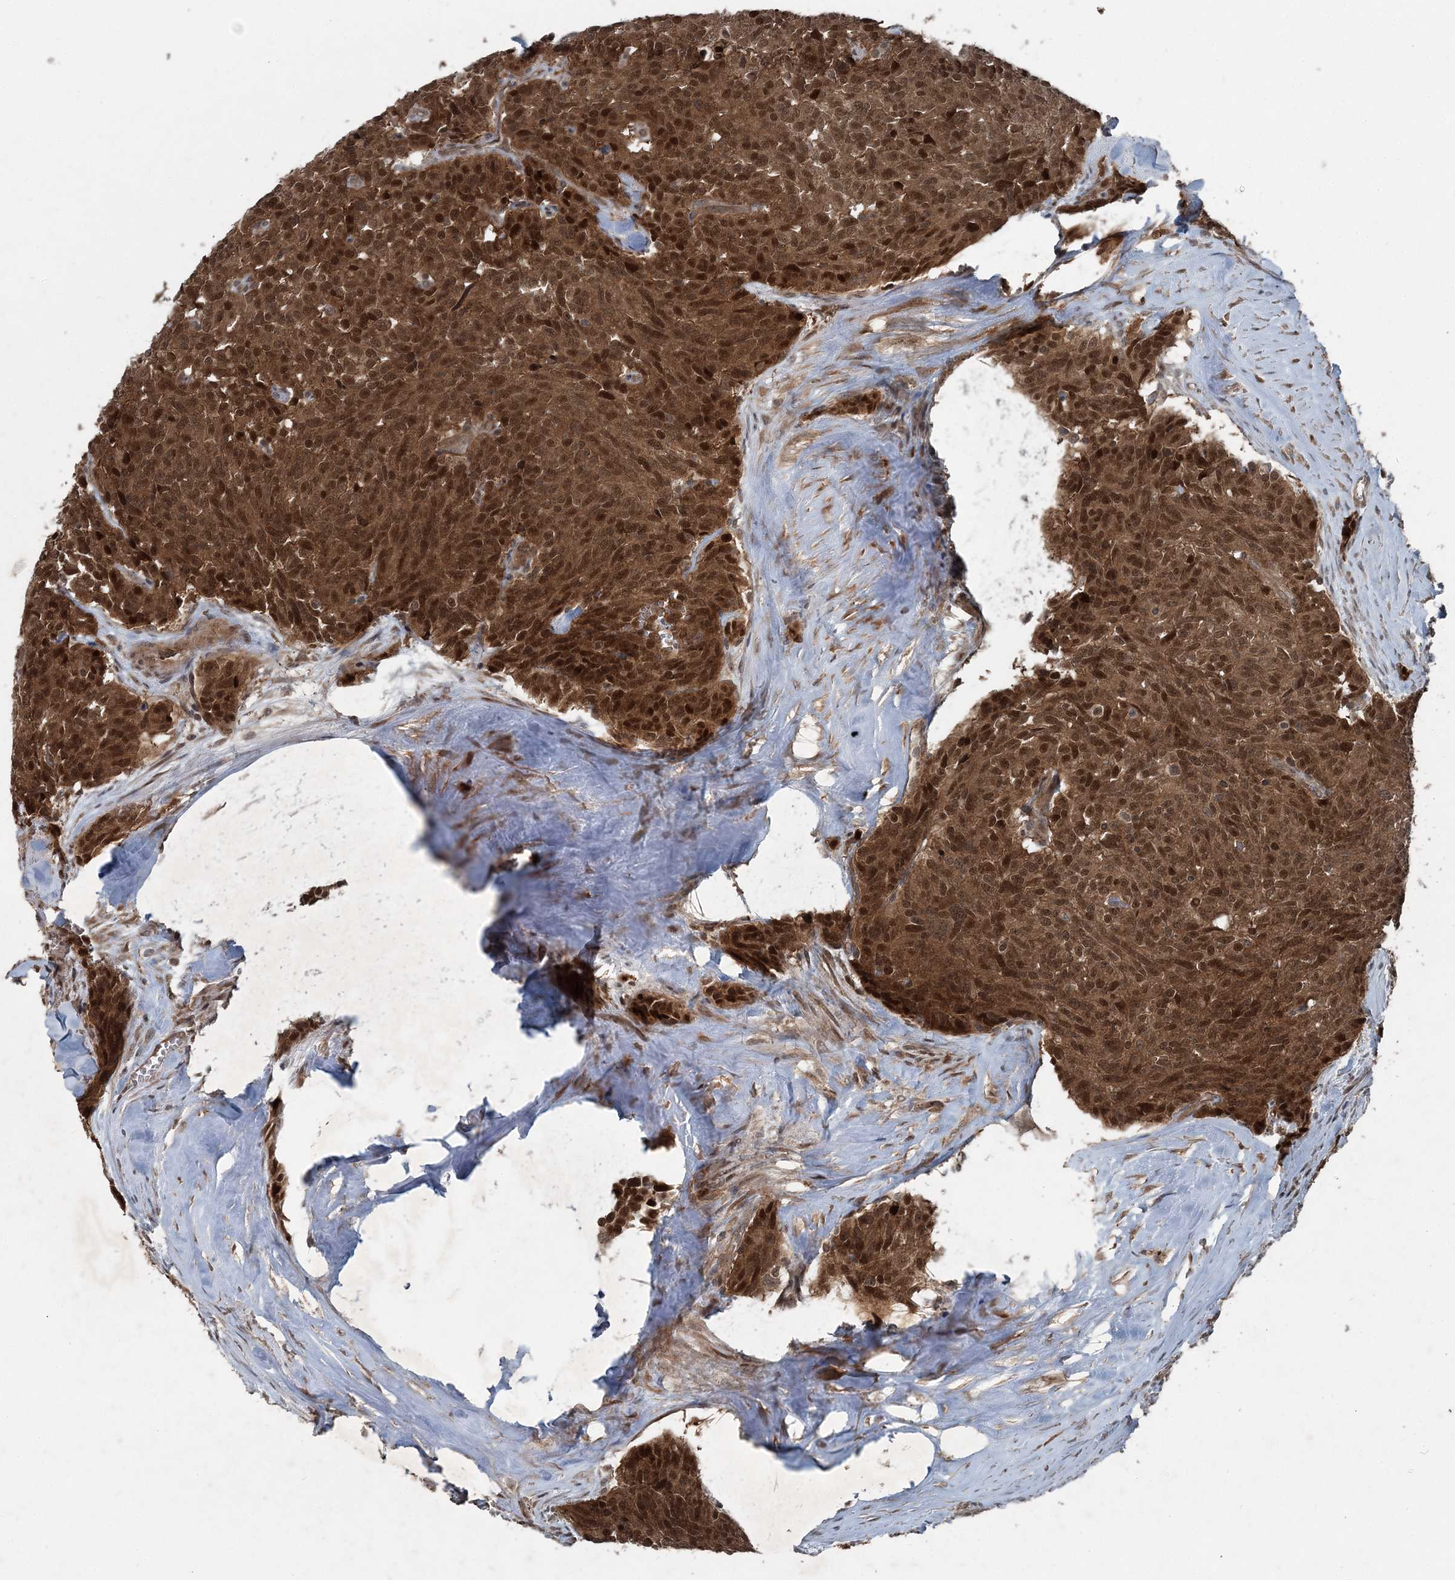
{"staining": {"intensity": "moderate", "quantity": ">75%", "location": "cytoplasmic/membranous,nuclear"}, "tissue": "carcinoid", "cell_type": "Tumor cells", "image_type": "cancer", "snomed": [{"axis": "morphology", "description": "Carcinoid, malignant, NOS"}, {"axis": "topography", "description": "Lung"}], "caption": "Immunohistochemical staining of human carcinoid exhibits moderate cytoplasmic/membranous and nuclear protein positivity in about >75% of tumor cells.", "gene": "FBXL17", "patient": {"sex": "female", "age": 46}}